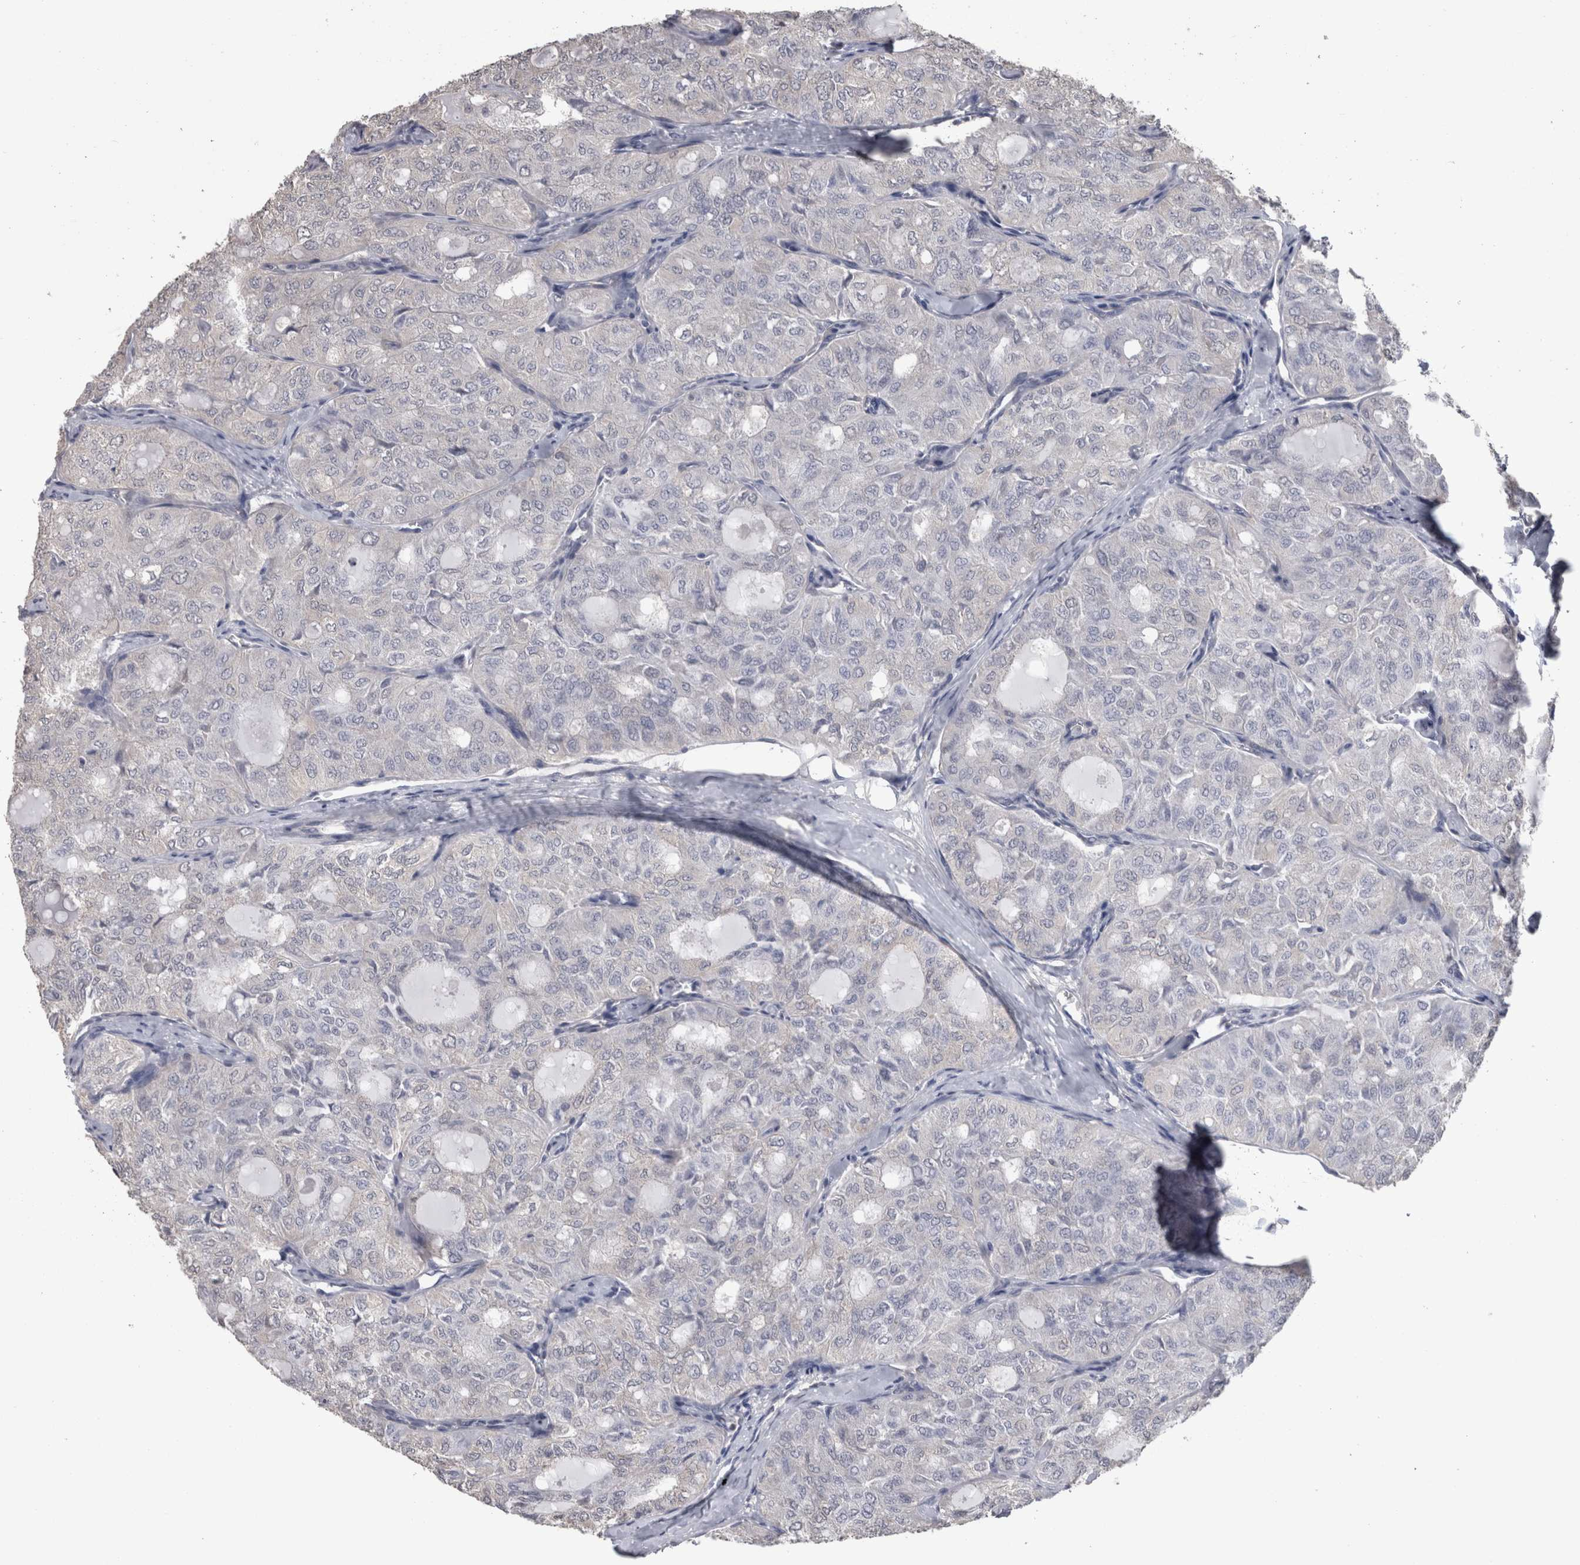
{"staining": {"intensity": "negative", "quantity": "none", "location": "none"}, "tissue": "thyroid cancer", "cell_type": "Tumor cells", "image_type": "cancer", "snomed": [{"axis": "morphology", "description": "Follicular adenoma carcinoma, NOS"}, {"axis": "topography", "description": "Thyroid gland"}], "caption": "IHC photomicrograph of neoplastic tissue: thyroid cancer stained with DAB demonstrates no significant protein staining in tumor cells.", "gene": "DDX6", "patient": {"sex": "male", "age": 75}}